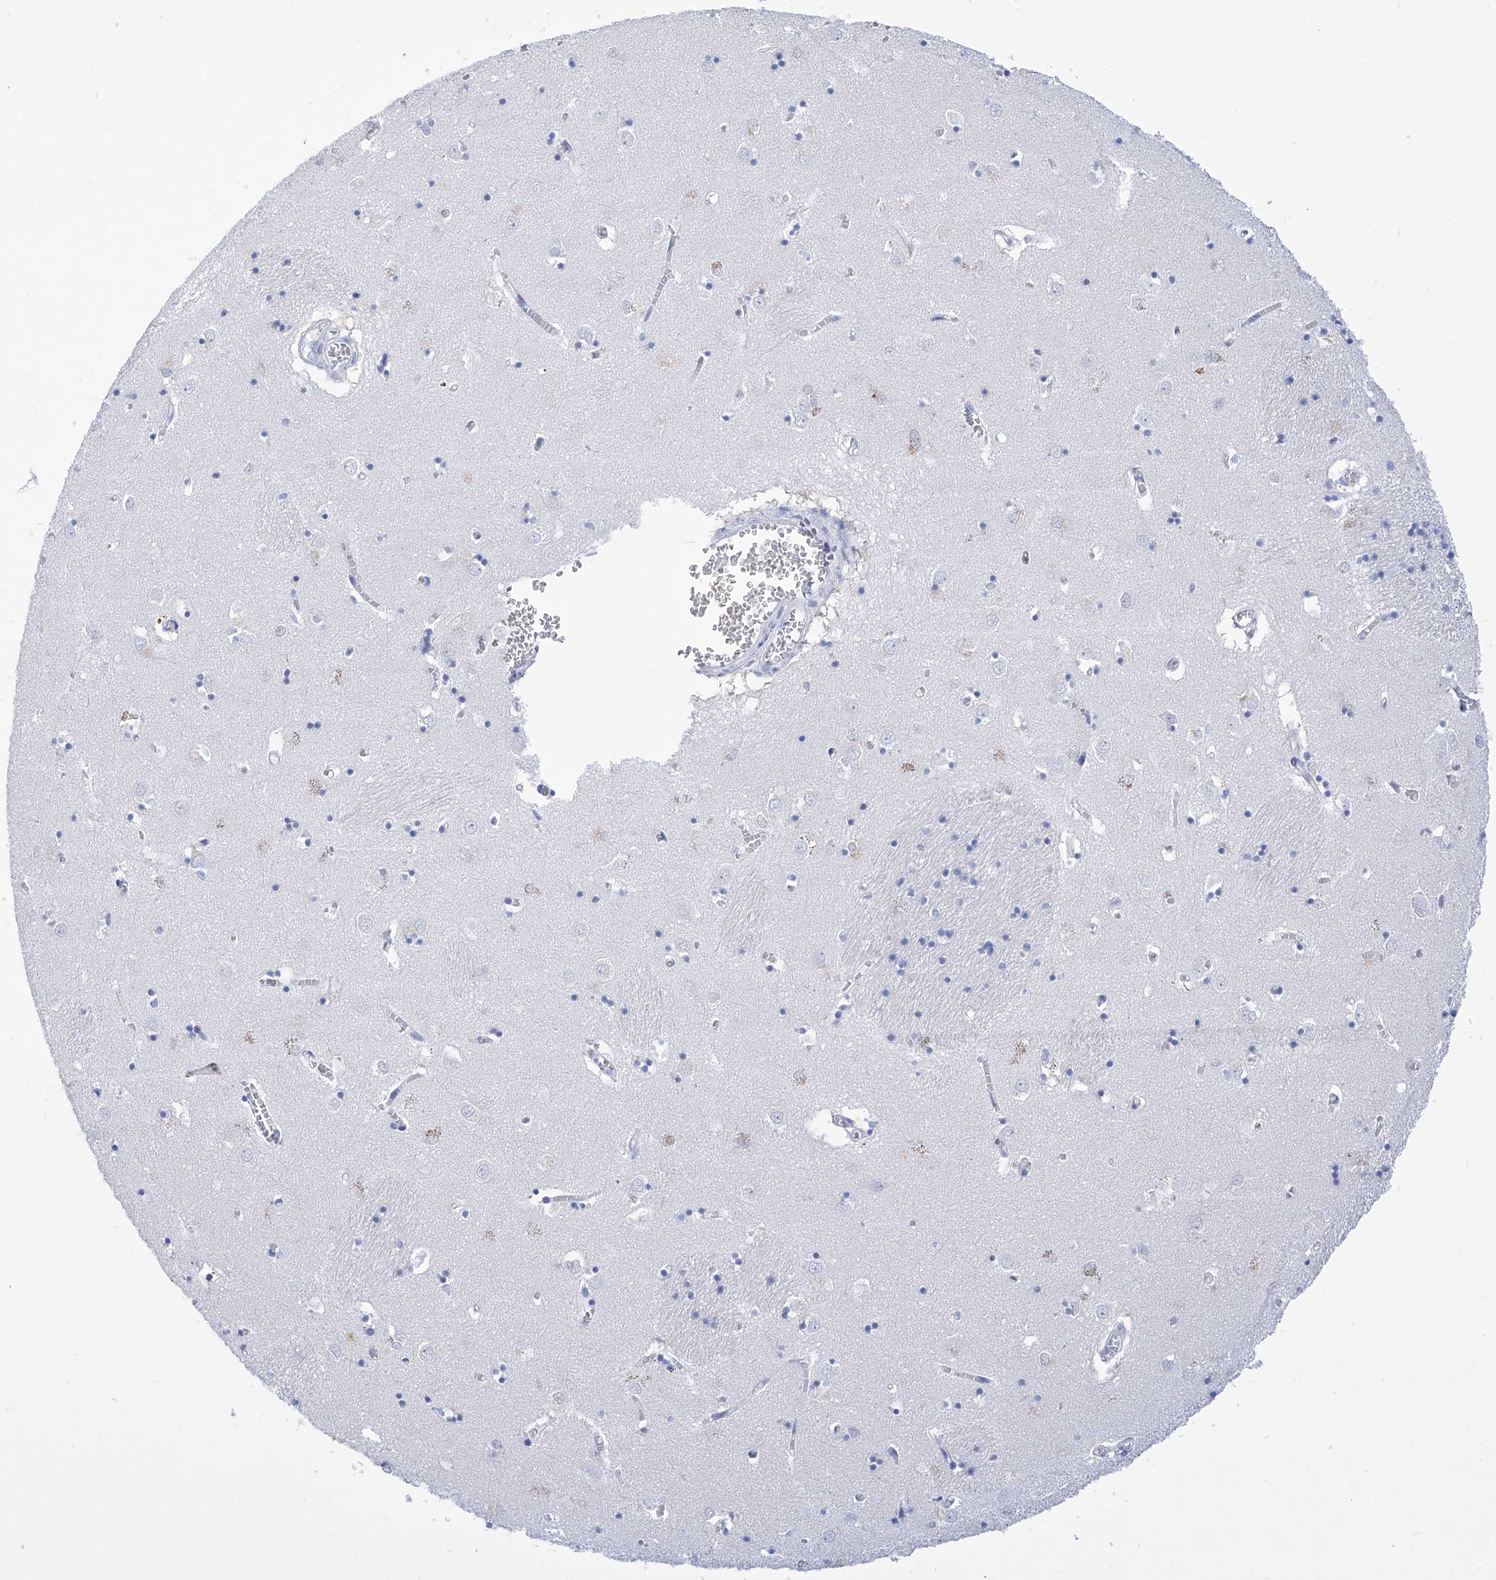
{"staining": {"intensity": "negative", "quantity": "none", "location": "none"}, "tissue": "caudate", "cell_type": "Glial cells", "image_type": "normal", "snomed": [{"axis": "morphology", "description": "Normal tissue, NOS"}, {"axis": "topography", "description": "Lateral ventricle wall"}], "caption": "This is a photomicrograph of IHC staining of benign caudate, which shows no positivity in glial cells.", "gene": "FLG", "patient": {"sex": "male", "age": 70}}